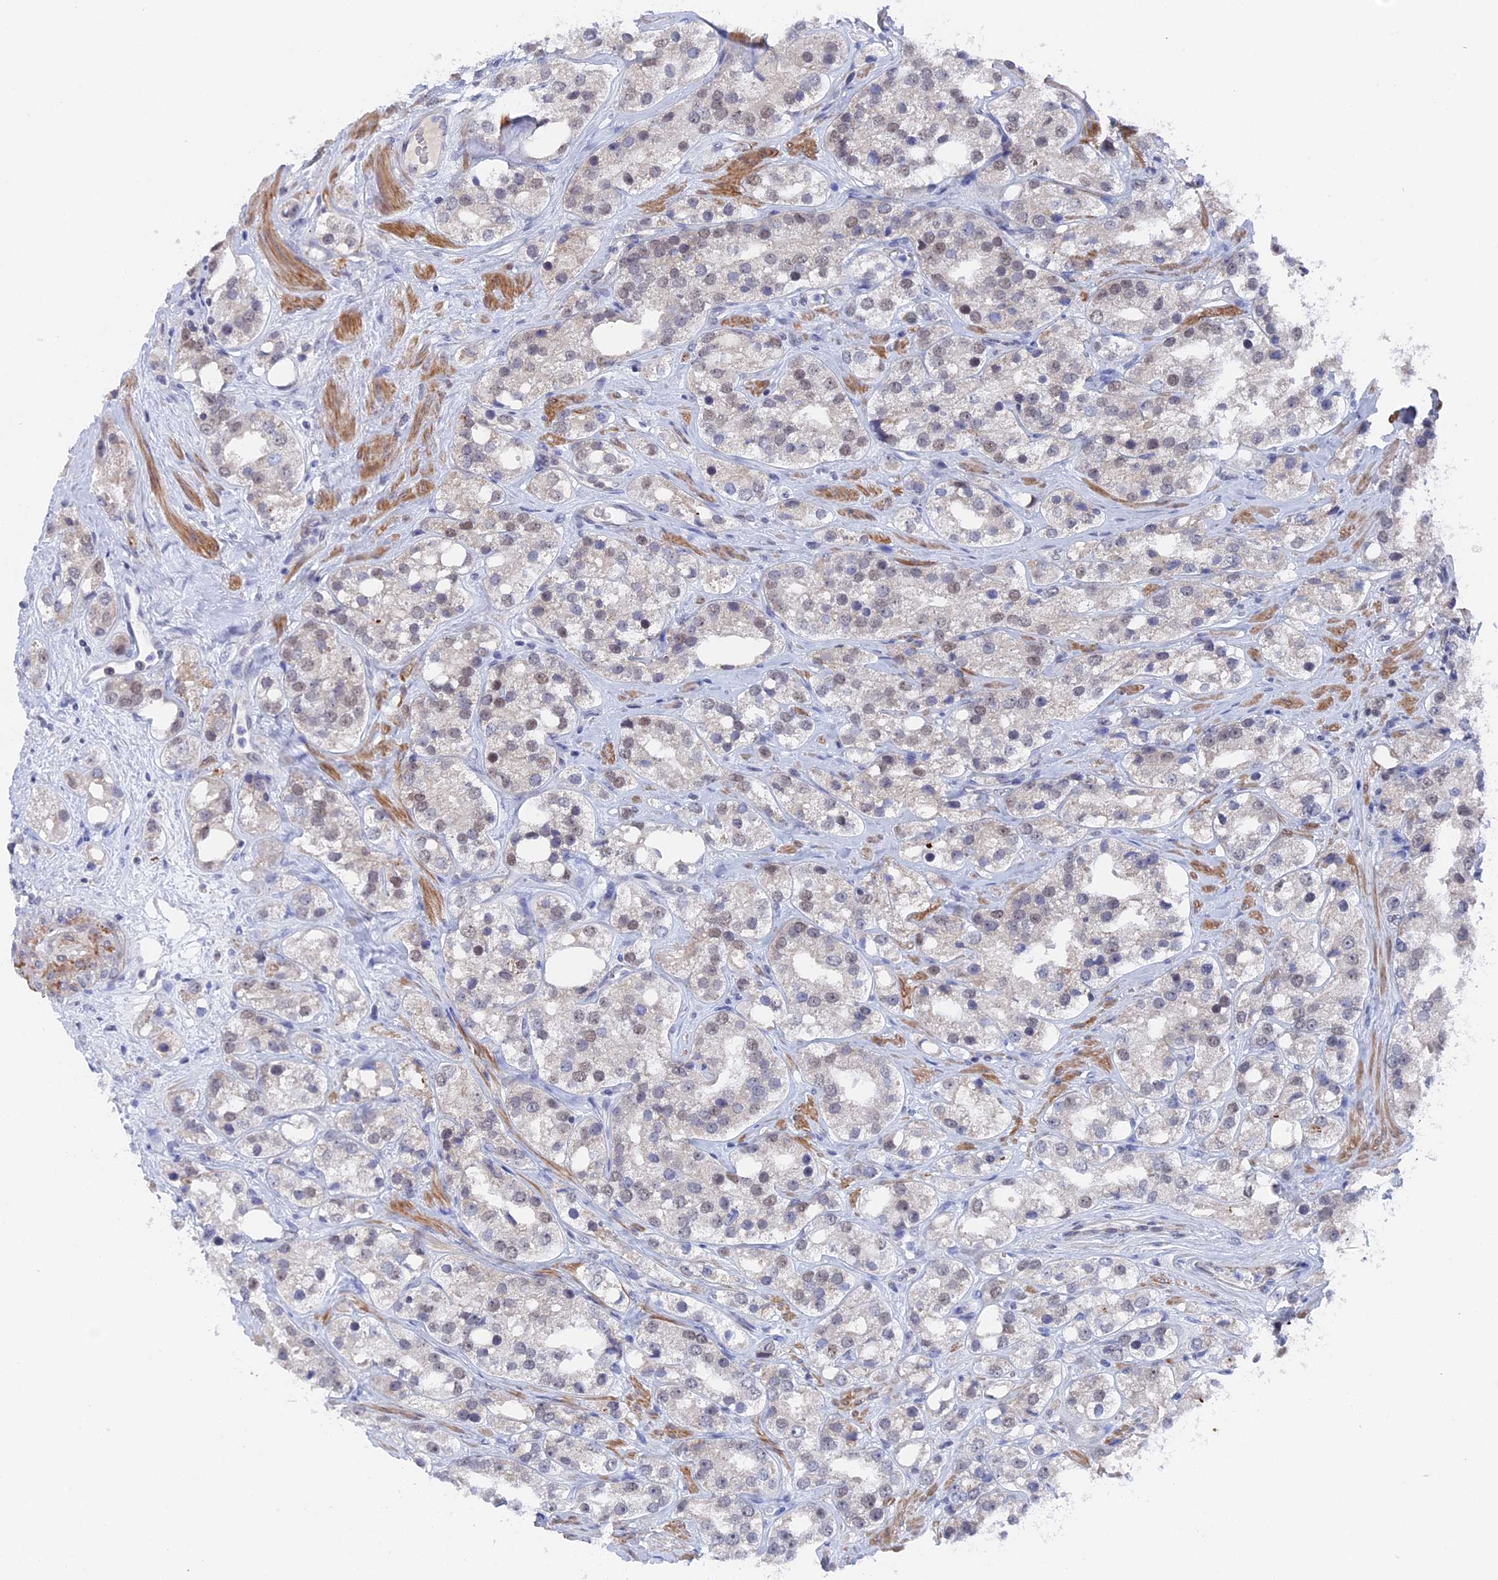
{"staining": {"intensity": "weak", "quantity": "<25%", "location": "nuclear"}, "tissue": "prostate cancer", "cell_type": "Tumor cells", "image_type": "cancer", "snomed": [{"axis": "morphology", "description": "Adenocarcinoma, NOS"}, {"axis": "topography", "description": "Prostate"}], "caption": "There is no significant positivity in tumor cells of adenocarcinoma (prostate).", "gene": "BRD2", "patient": {"sex": "male", "age": 79}}